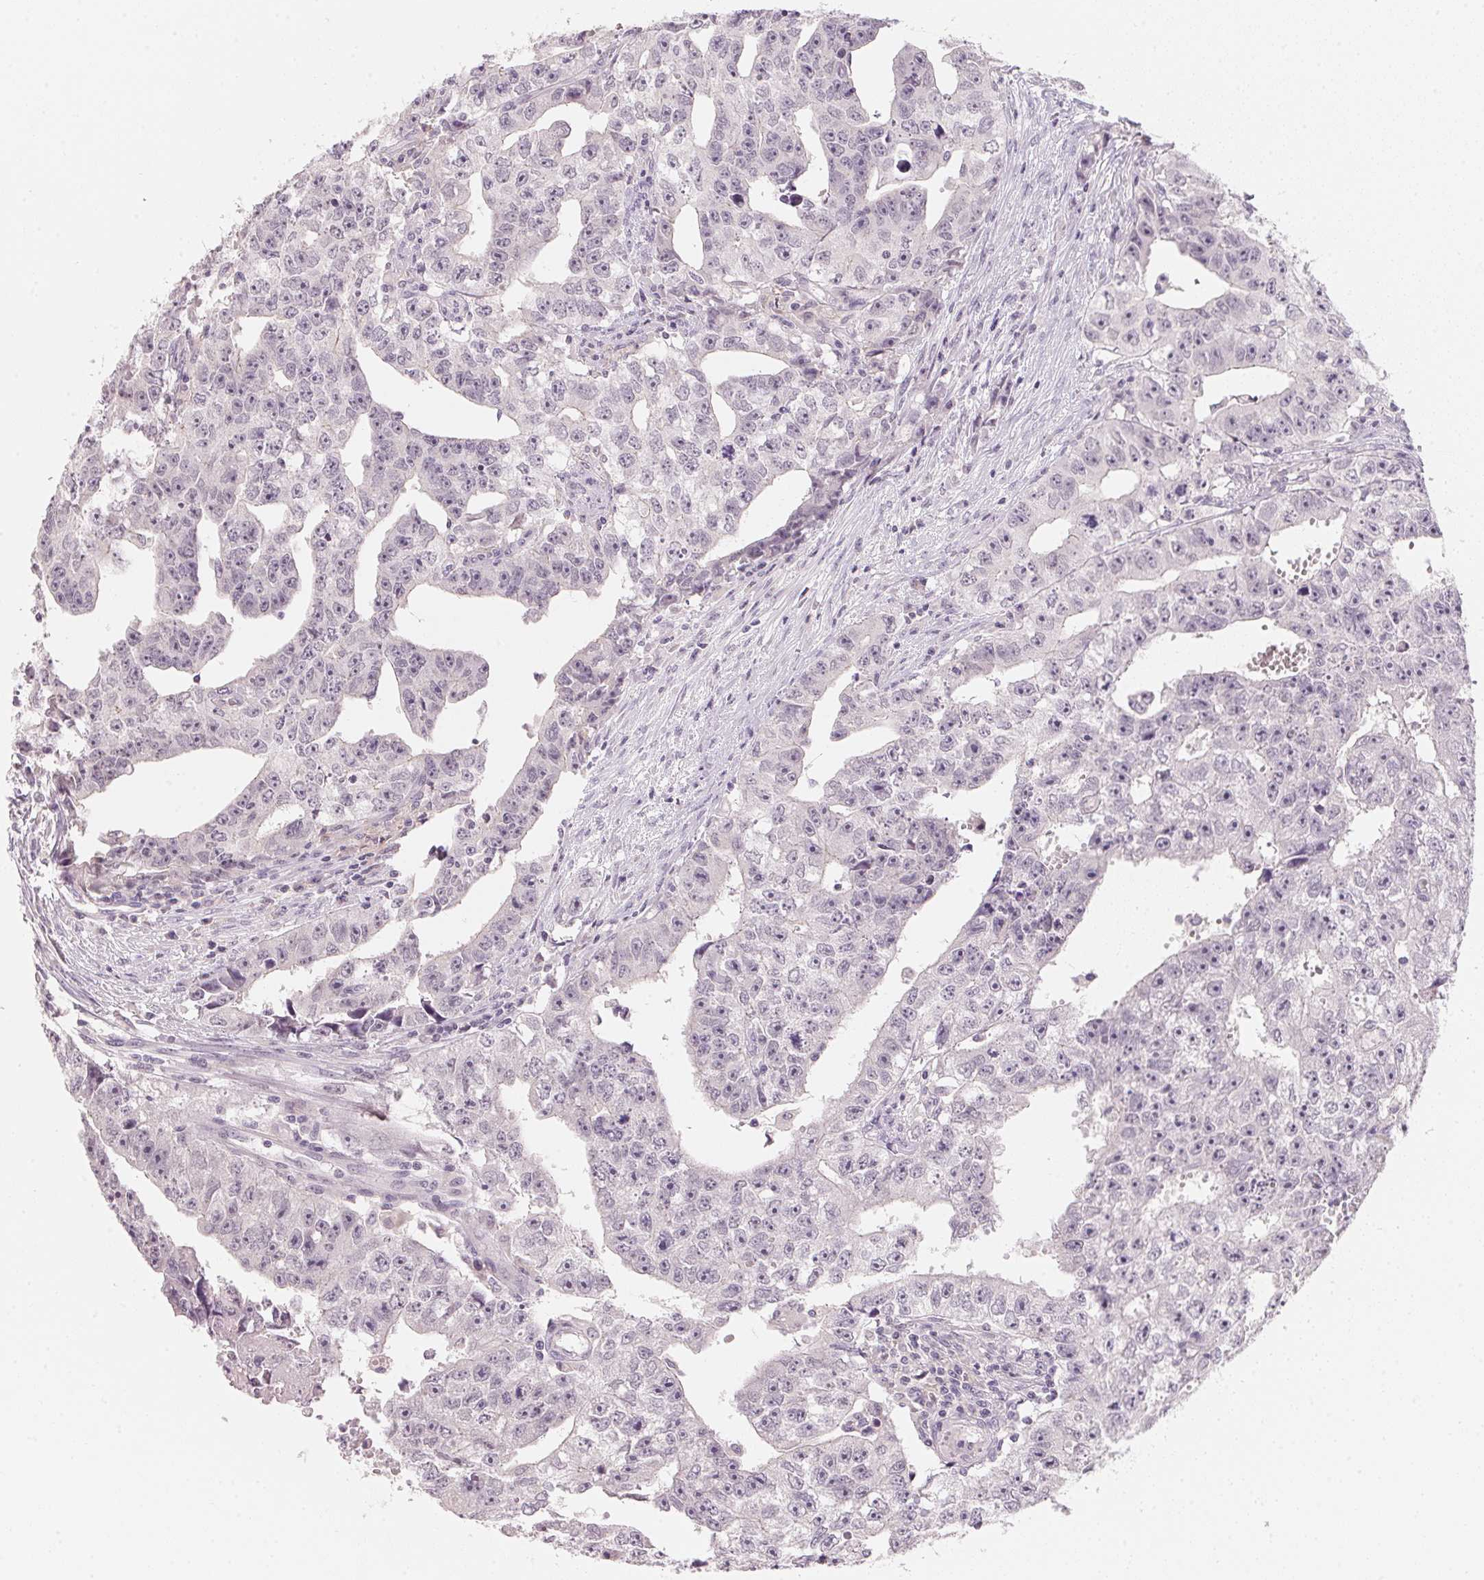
{"staining": {"intensity": "negative", "quantity": "none", "location": "none"}, "tissue": "testis cancer", "cell_type": "Tumor cells", "image_type": "cancer", "snomed": [{"axis": "morphology", "description": "Carcinoma, Embryonal, NOS"}, {"axis": "morphology", "description": "Teratoma, malignant, NOS"}, {"axis": "topography", "description": "Testis"}], "caption": "Tumor cells are negative for brown protein staining in testis cancer (embryonal carcinoma).", "gene": "ANKRD31", "patient": {"sex": "male", "age": 24}}